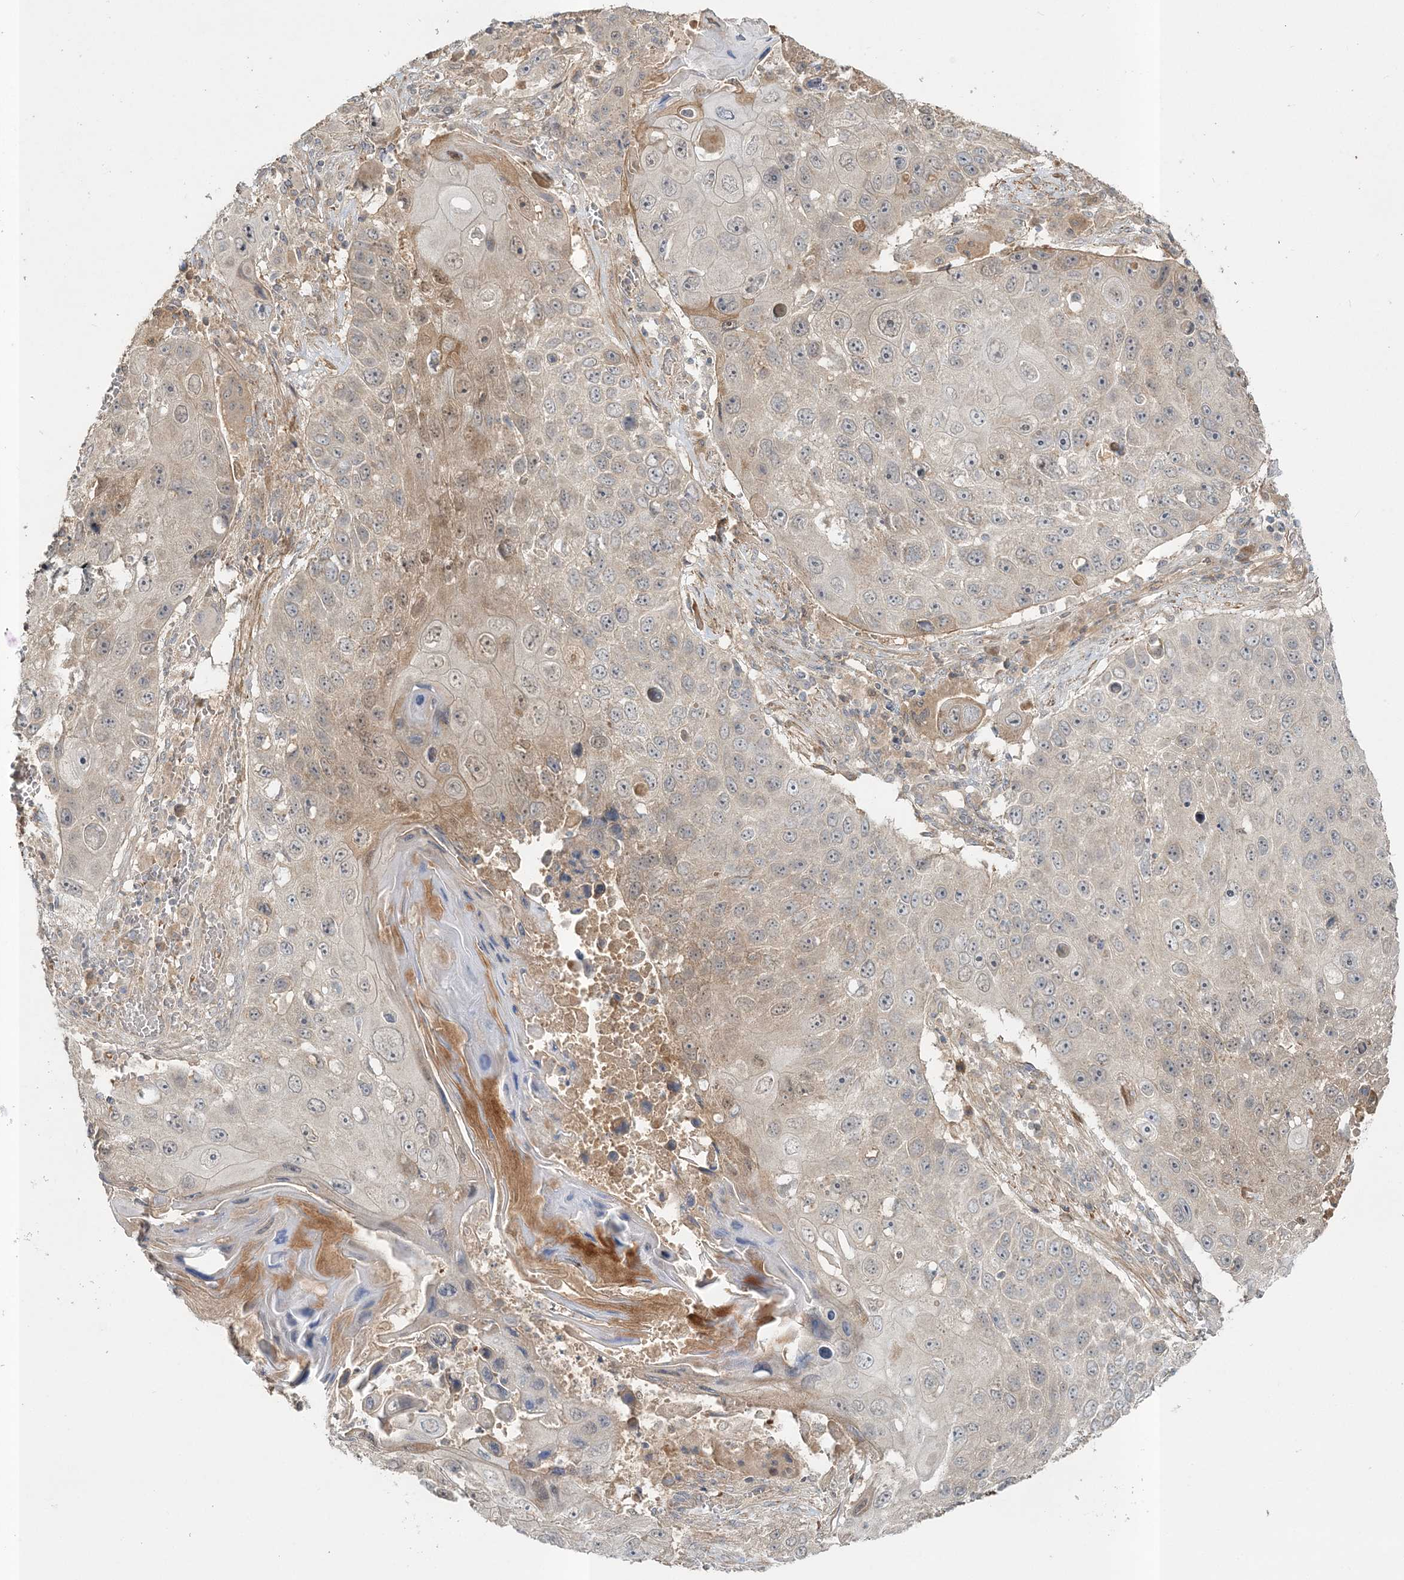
{"staining": {"intensity": "weak", "quantity": "<25%", "location": "cytoplasmic/membranous,nuclear"}, "tissue": "lung cancer", "cell_type": "Tumor cells", "image_type": "cancer", "snomed": [{"axis": "morphology", "description": "Squamous cell carcinoma, NOS"}, {"axis": "topography", "description": "Lung"}], "caption": "Human lung cancer stained for a protein using immunohistochemistry (IHC) exhibits no expression in tumor cells.", "gene": "MOCS2", "patient": {"sex": "male", "age": 61}}